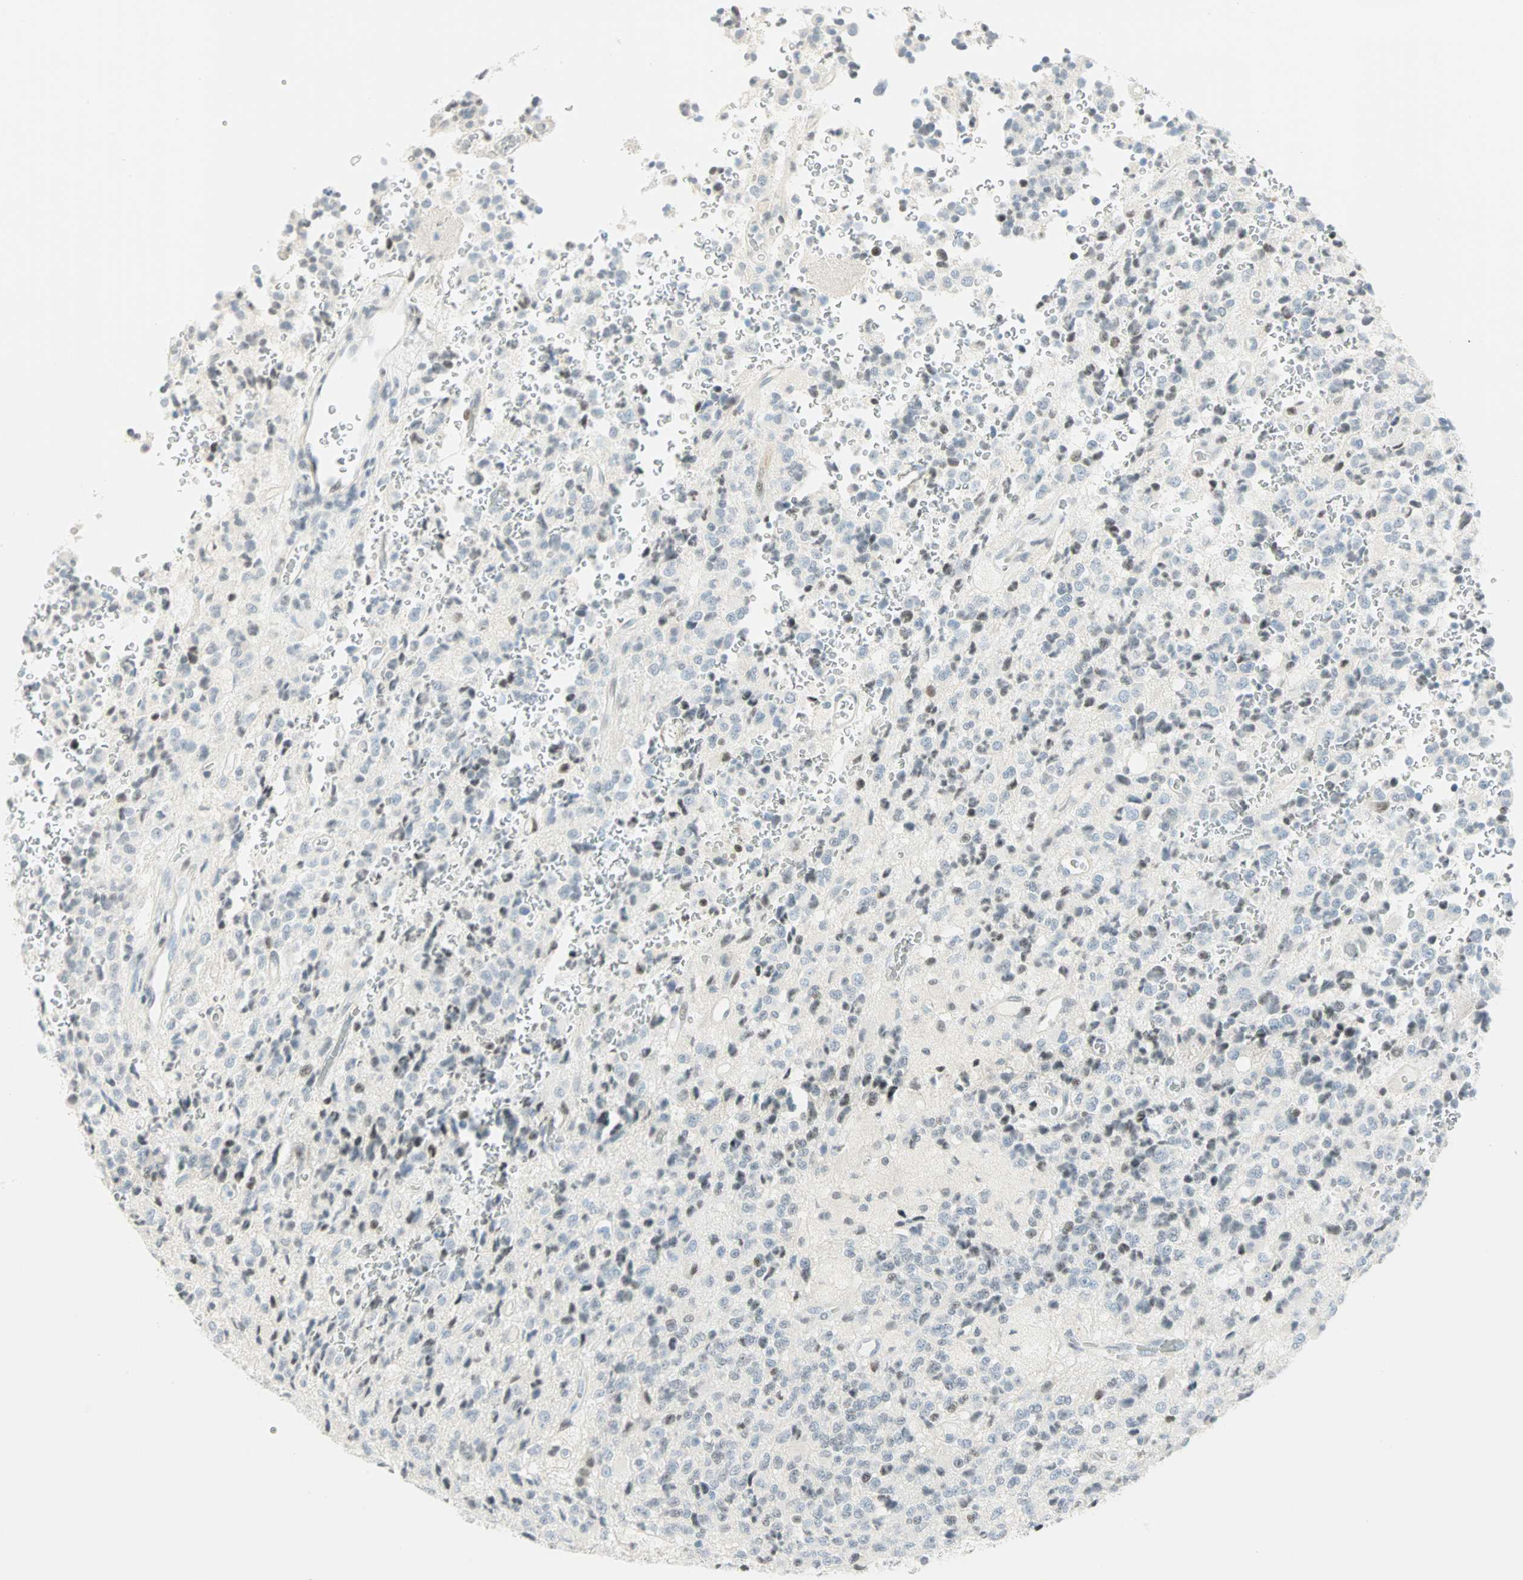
{"staining": {"intensity": "negative", "quantity": "none", "location": "none"}, "tissue": "glioma", "cell_type": "Tumor cells", "image_type": "cancer", "snomed": [{"axis": "morphology", "description": "Glioma, malignant, High grade"}, {"axis": "topography", "description": "pancreas cauda"}], "caption": "High power microscopy photomicrograph of an immunohistochemistry histopathology image of high-grade glioma (malignant), revealing no significant expression in tumor cells.", "gene": "PKNOX1", "patient": {"sex": "male", "age": 60}}